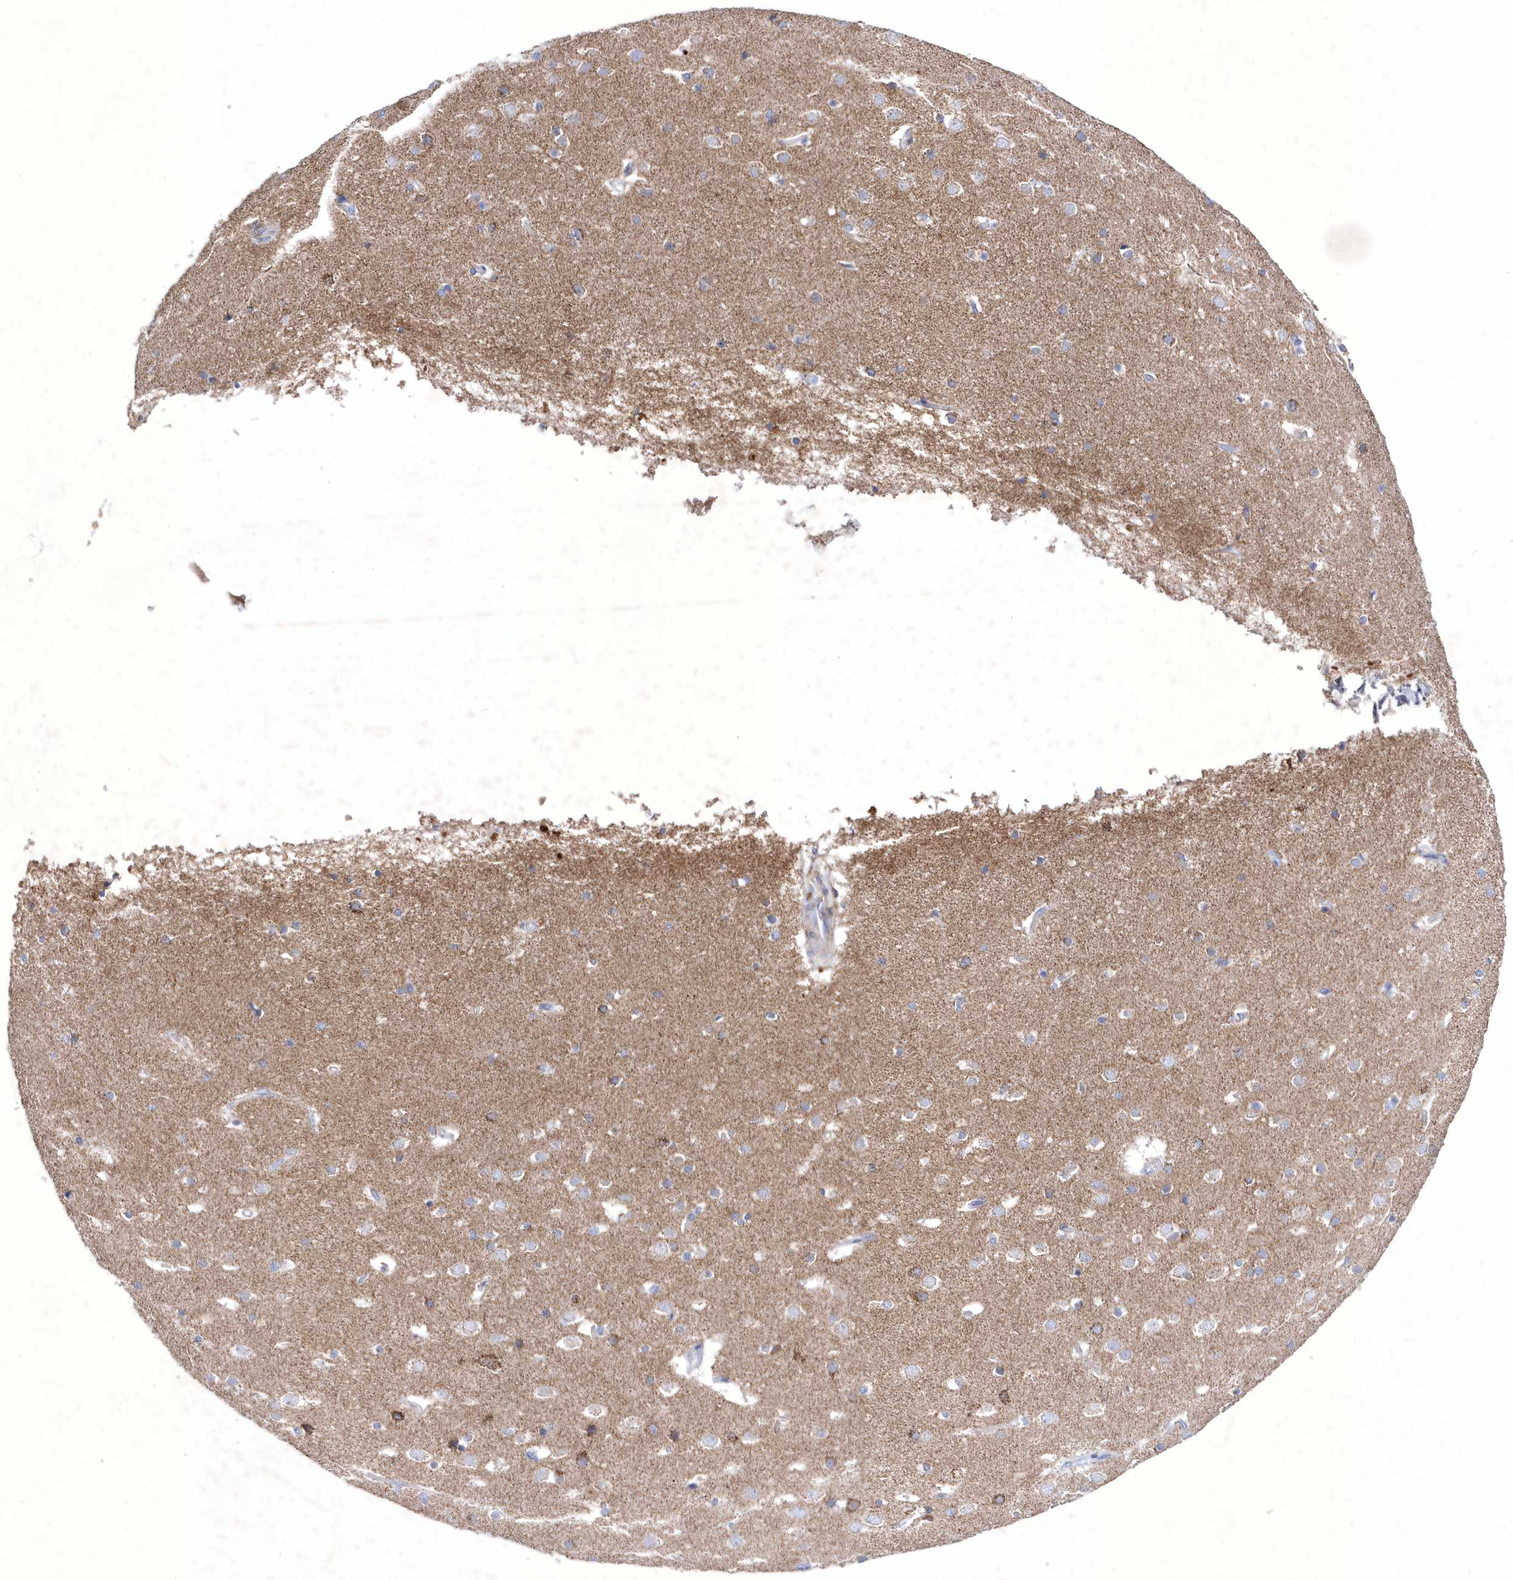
{"staining": {"intensity": "weak", "quantity": "25%-75%", "location": "cytoplasmic/membranous"}, "tissue": "cerebral cortex", "cell_type": "Endothelial cells", "image_type": "normal", "snomed": [{"axis": "morphology", "description": "Normal tissue, NOS"}, {"axis": "topography", "description": "Cerebral cortex"}], "caption": "Immunohistochemistry (DAB (3,3'-diaminobenzidine)) staining of unremarkable cerebral cortex reveals weak cytoplasmic/membranous protein staining in approximately 25%-75% of endothelial cells.", "gene": "METTL8", "patient": {"sex": "male", "age": 54}}